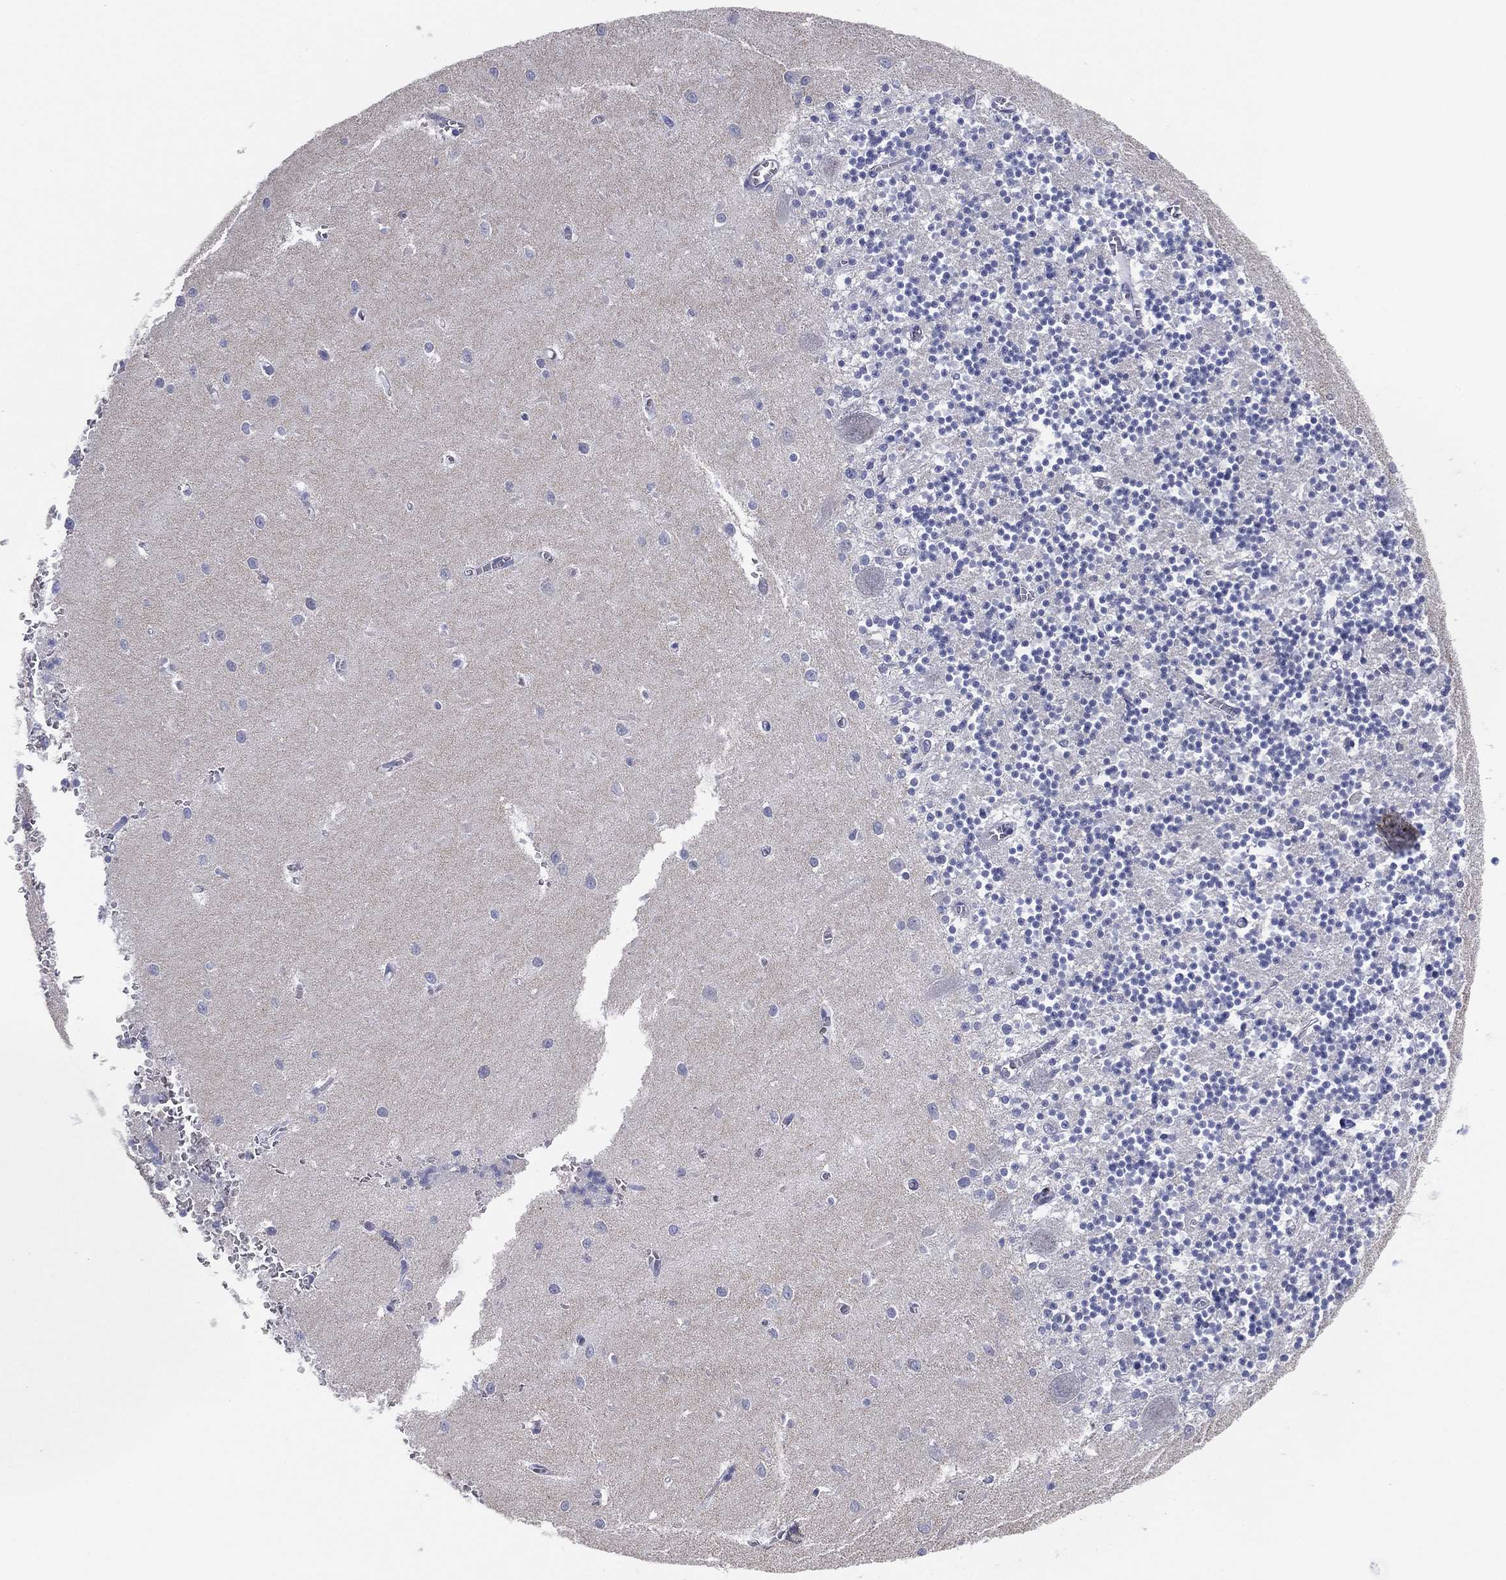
{"staining": {"intensity": "negative", "quantity": "none", "location": "none"}, "tissue": "cerebellum", "cell_type": "Cells in granular layer", "image_type": "normal", "snomed": [{"axis": "morphology", "description": "Normal tissue, NOS"}, {"axis": "topography", "description": "Cerebellum"}], "caption": "IHC of normal human cerebellum reveals no expression in cells in granular layer.", "gene": "TMEM40", "patient": {"sex": "female", "age": 64}}